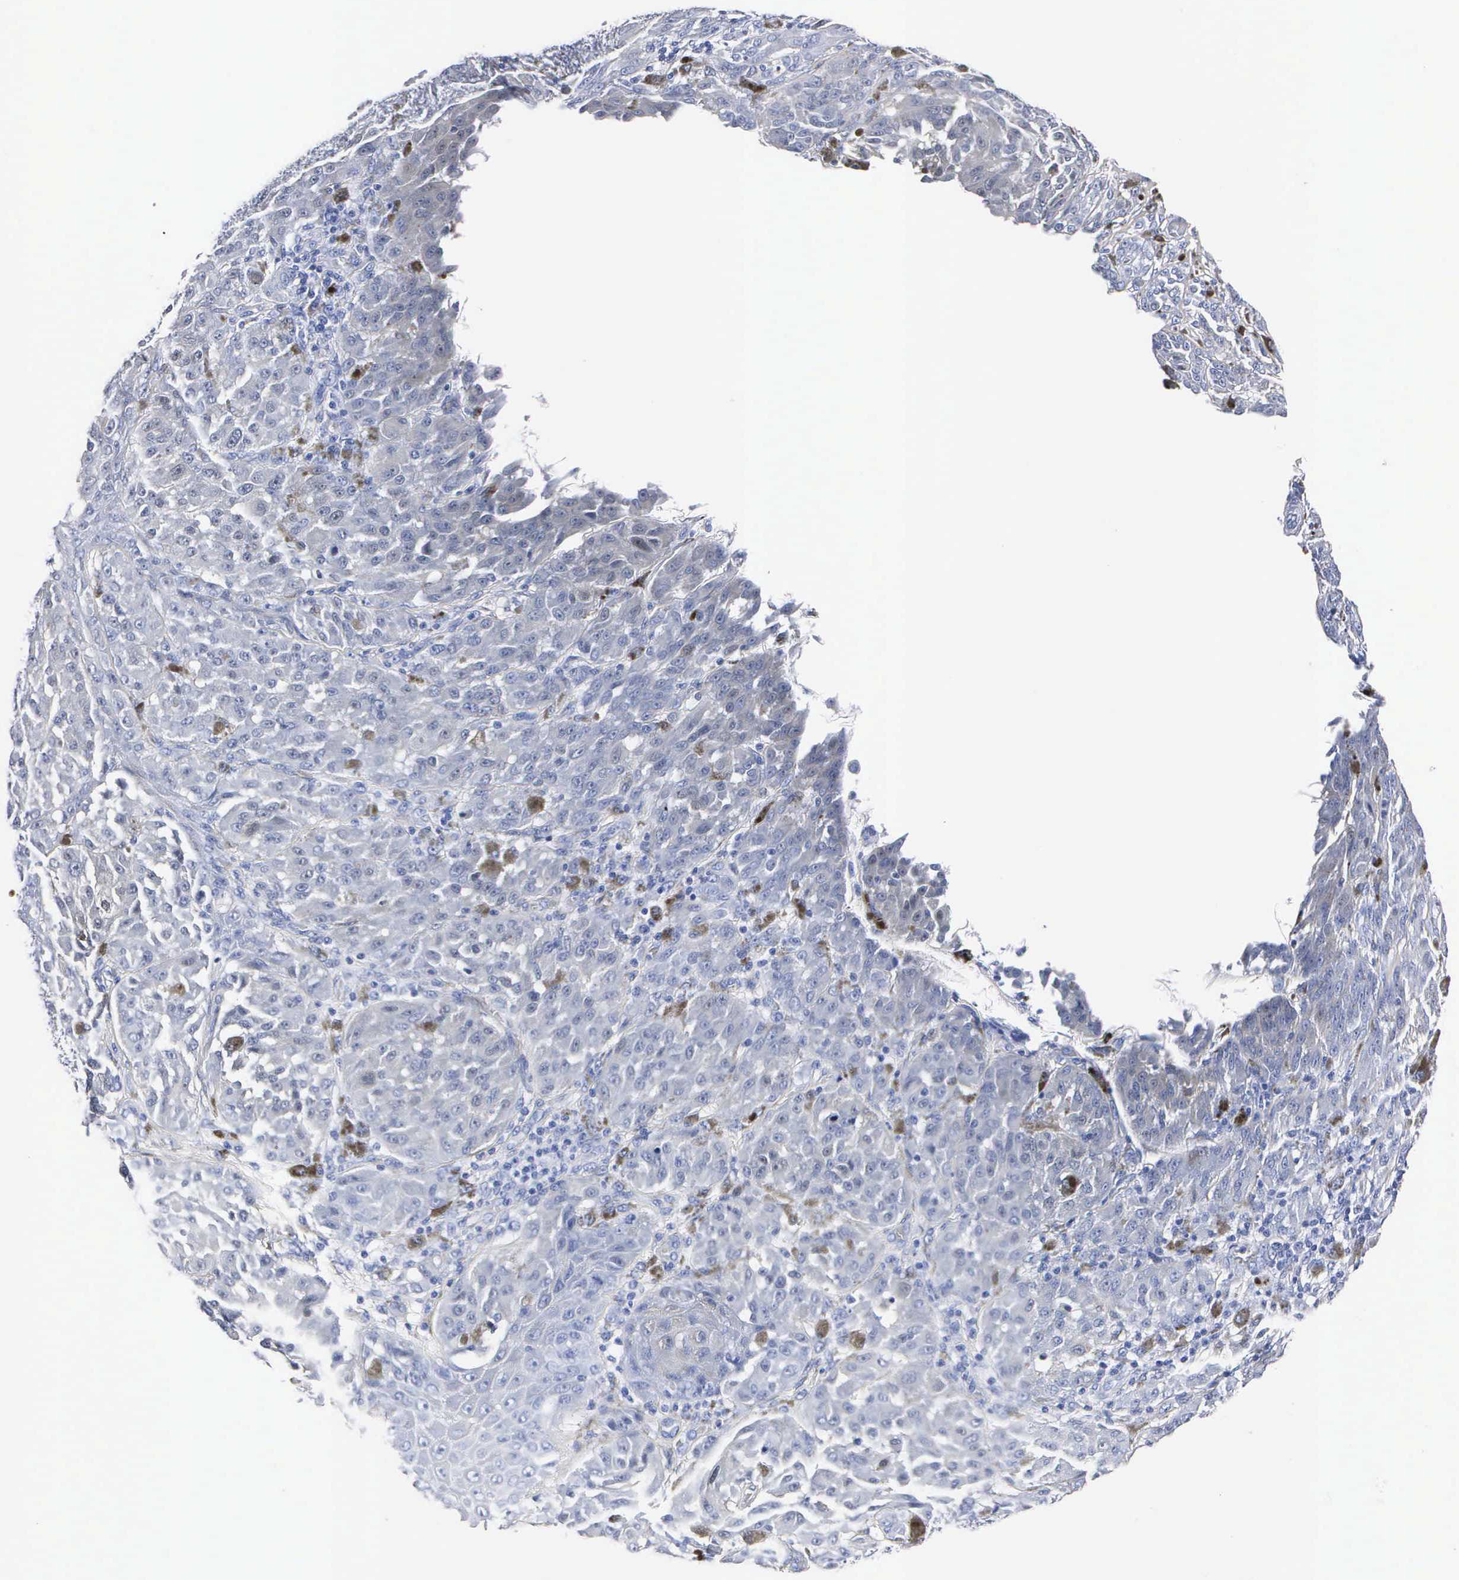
{"staining": {"intensity": "negative", "quantity": "none", "location": "none"}, "tissue": "melanoma", "cell_type": "Tumor cells", "image_type": "cancer", "snomed": [{"axis": "morphology", "description": "Malignant melanoma, NOS"}, {"axis": "topography", "description": "Skin"}], "caption": "Micrograph shows no protein staining in tumor cells of malignant melanoma tissue.", "gene": "ENO2", "patient": {"sex": "male", "age": 44}}